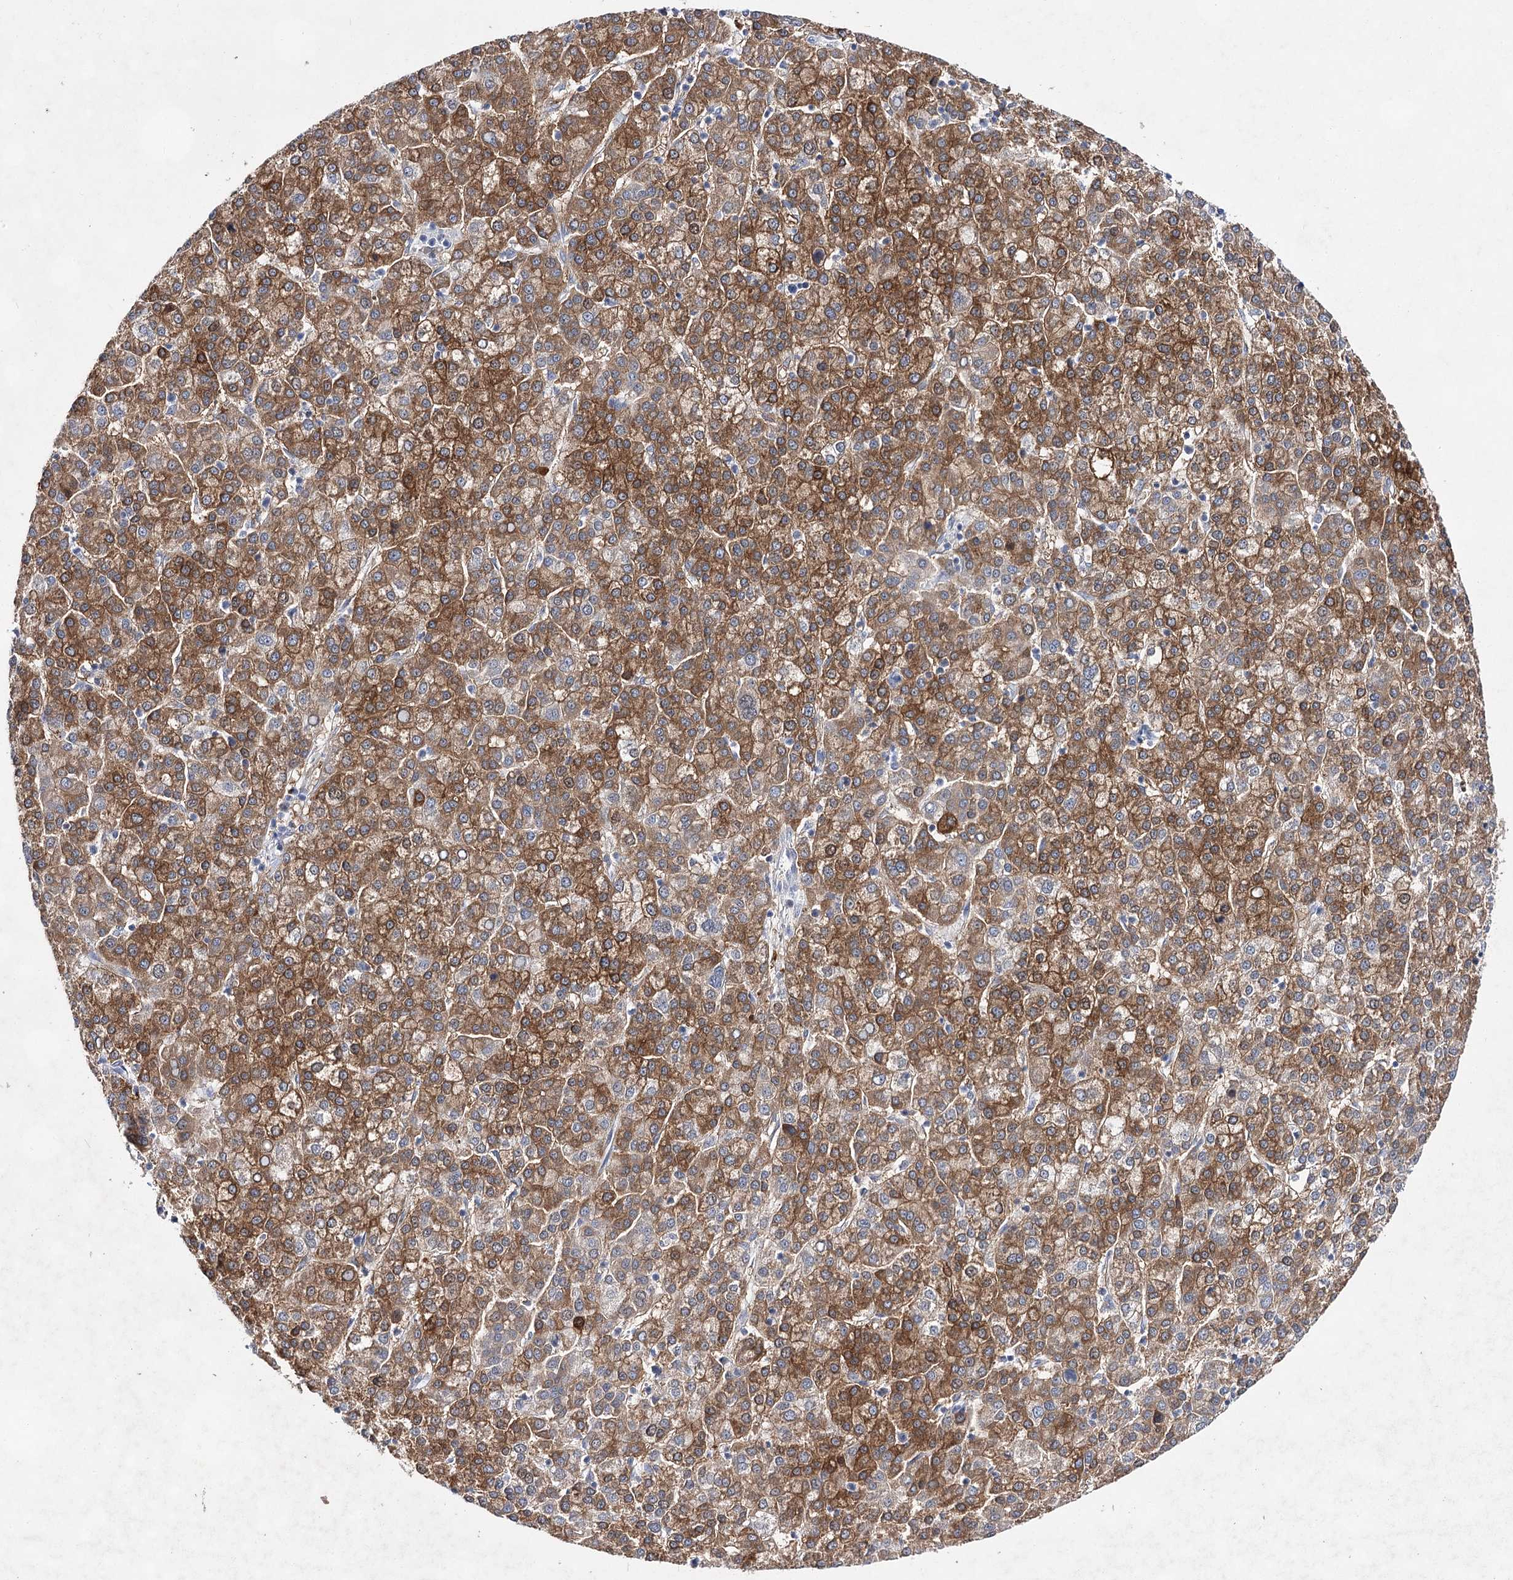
{"staining": {"intensity": "strong", "quantity": ">75%", "location": "cytoplasmic/membranous"}, "tissue": "liver cancer", "cell_type": "Tumor cells", "image_type": "cancer", "snomed": [{"axis": "morphology", "description": "Carcinoma, Hepatocellular, NOS"}, {"axis": "topography", "description": "Liver"}], "caption": "Liver cancer (hepatocellular carcinoma) stained with a brown dye displays strong cytoplasmic/membranous positive positivity in approximately >75% of tumor cells.", "gene": "UGDH", "patient": {"sex": "female", "age": 58}}